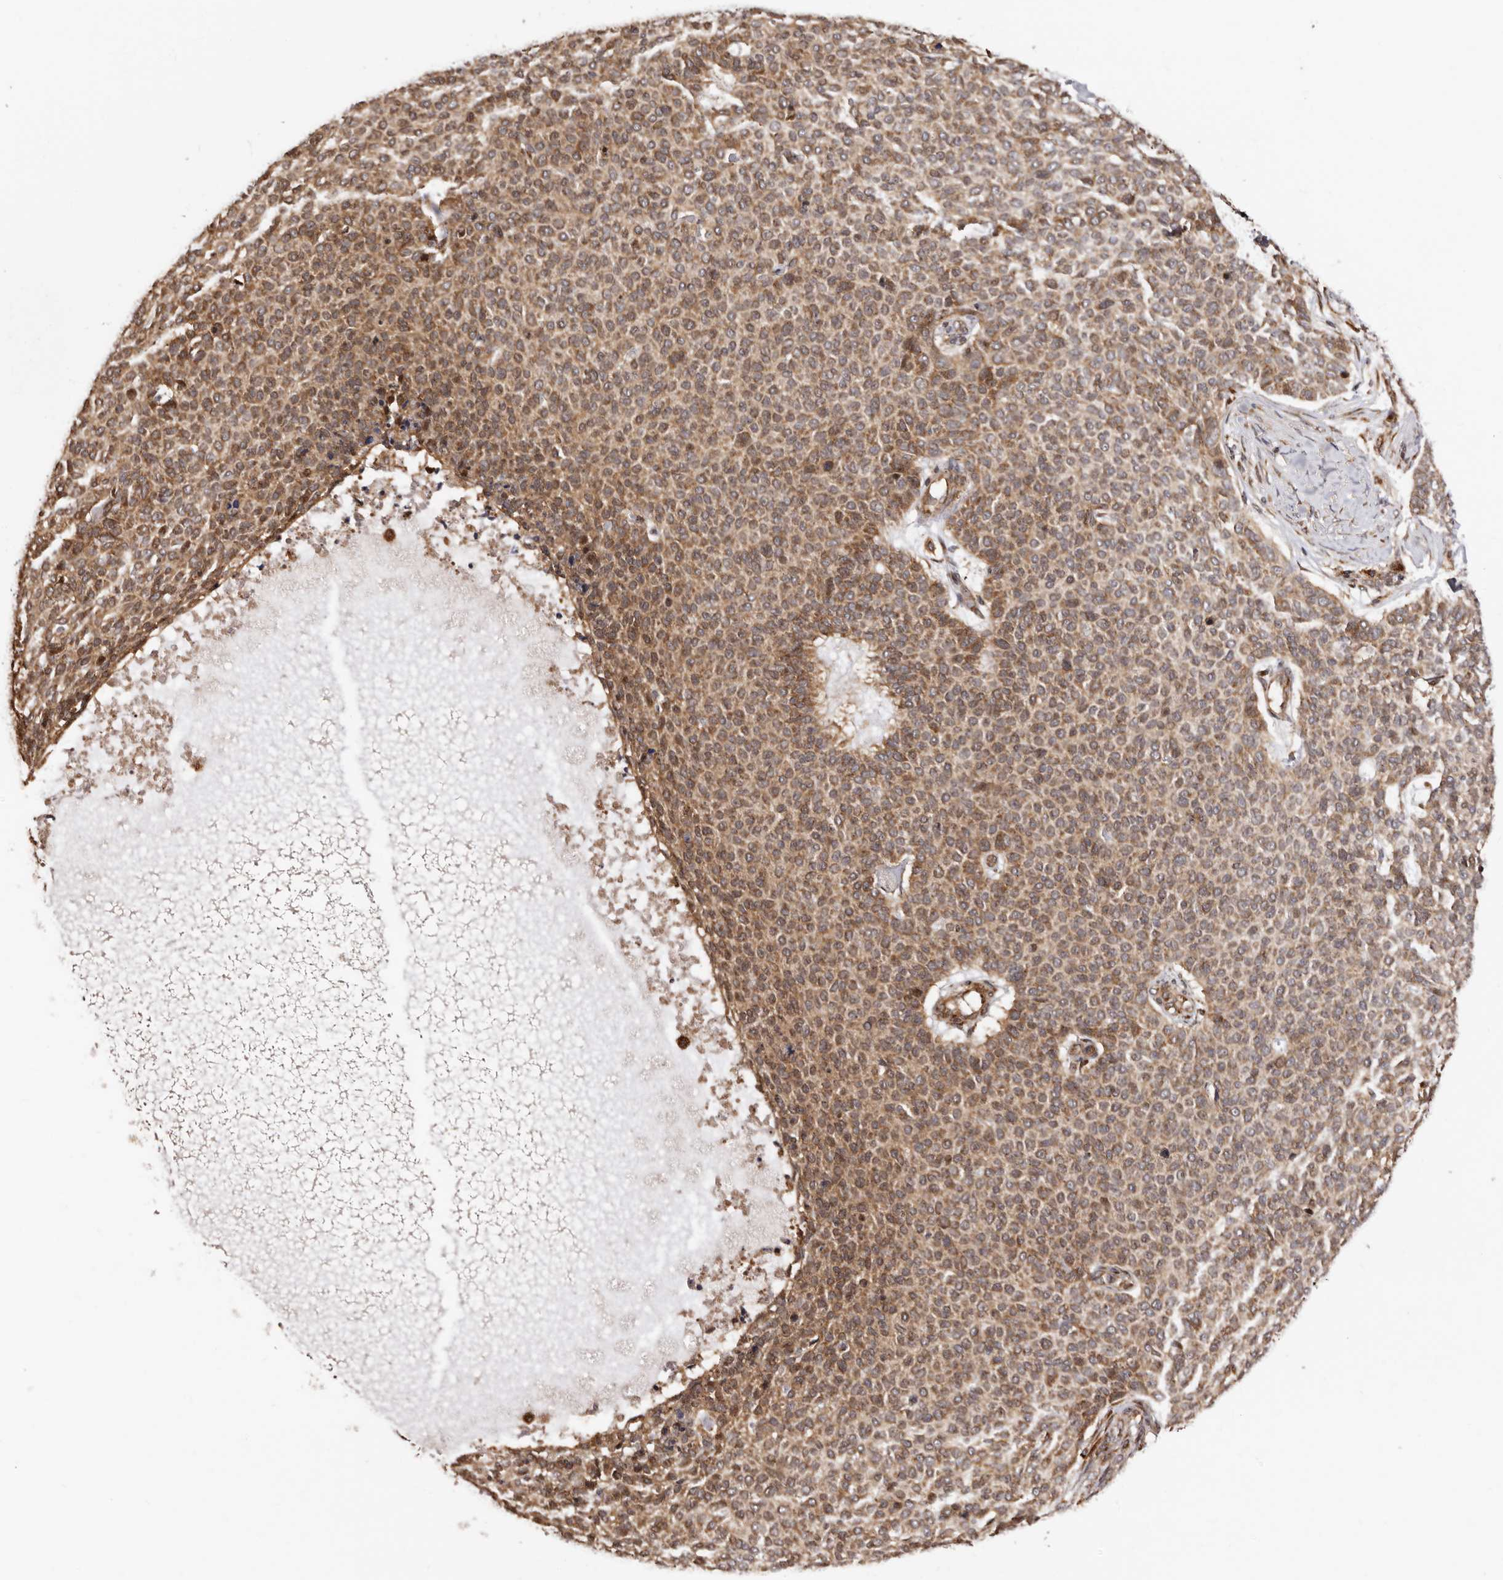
{"staining": {"intensity": "moderate", "quantity": ">75%", "location": "cytoplasmic/membranous"}, "tissue": "skin cancer", "cell_type": "Tumor cells", "image_type": "cancer", "snomed": [{"axis": "morphology", "description": "Normal tissue, NOS"}, {"axis": "morphology", "description": "Basal cell carcinoma"}, {"axis": "topography", "description": "Skin"}], "caption": "Protein positivity by immunohistochemistry shows moderate cytoplasmic/membranous expression in about >75% of tumor cells in skin cancer.", "gene": "GPR27", "patient": {"sex": "male", "age": 50}}